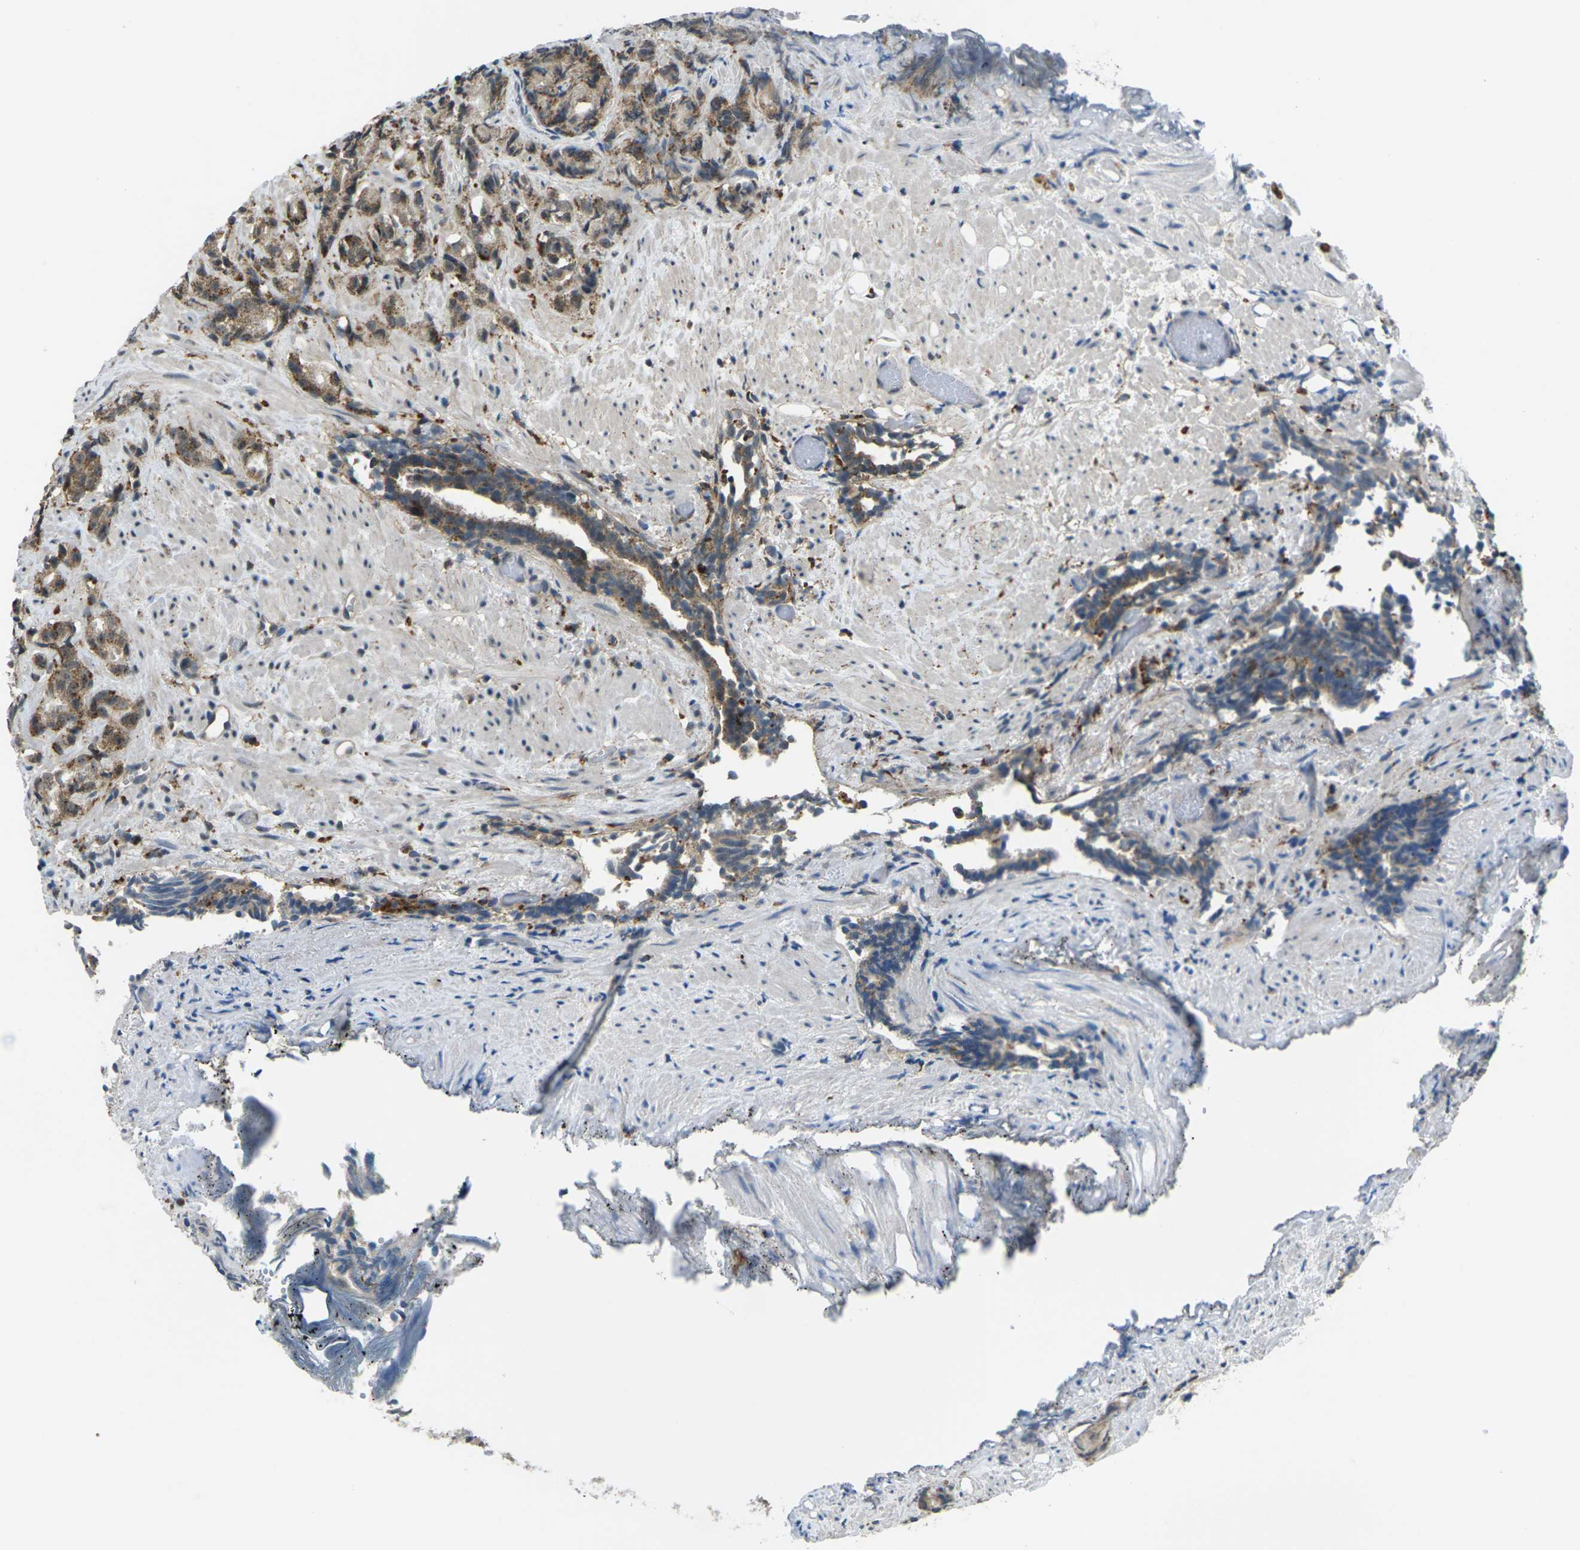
{"staining": {"intensity": "moderate", "quantity": ">75%", "location": "cytoplasmic/membranous"}, "tissue": "prostate cancer", "cell_type": "Tumor cells", "image_type": "cancer", "snomed": [{"axis": "morphology", "description": "Adenocarcinoma, Low grade"}, {"axis": "topography", "description": "Prostate"}], "caption": "Tumor cells show medium levels of moderate cytoplasmic/membranous expression in approximately >75% of cells in low-grade adenocarcinoma (prostate).", "gene": "SLC31A2", "patient": {"sex": "male", "age": 89}}